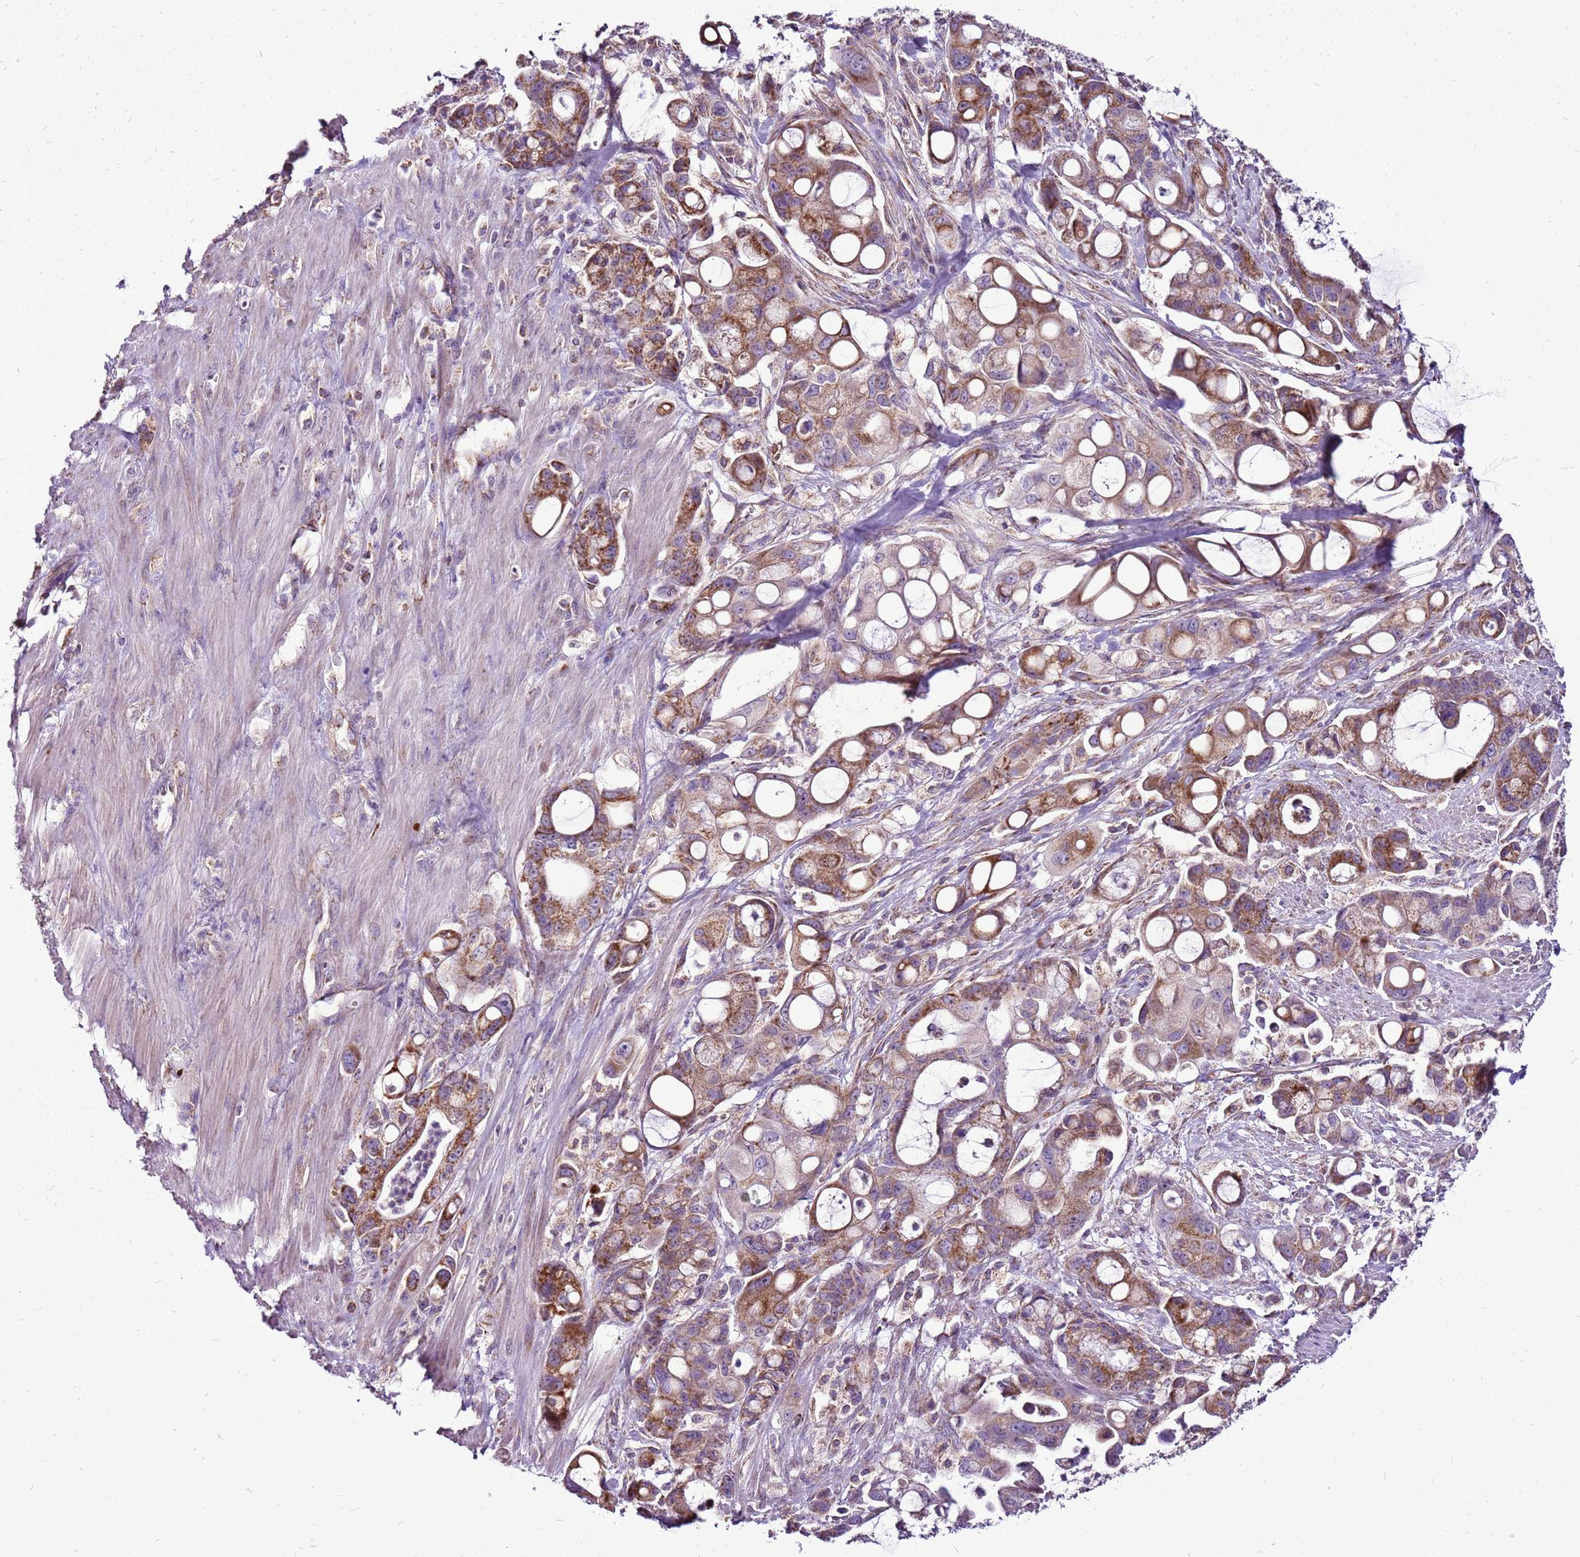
{"staining": {"intensity": "strong", "quantity": ">75%", "location": "cytoplasmic/membranous"}, "tissue": "pancreatic cancer", "cell_type": "Tumor cells", "image_type": "cancer", "snomed": [{"axis": "morphology", "description": "Adenocarcinoma, NOS"}, {"axis": "topography", "description": "Pancreas"}], "caption": "Protein staining of adenocarcinoma (pancreatic) tissue exhibits strong cytoplasmic/membranous expression in approximately >75% of tumor cells.", "gene": "GCDH", "patient": {"sex": "male", "age": 68}}